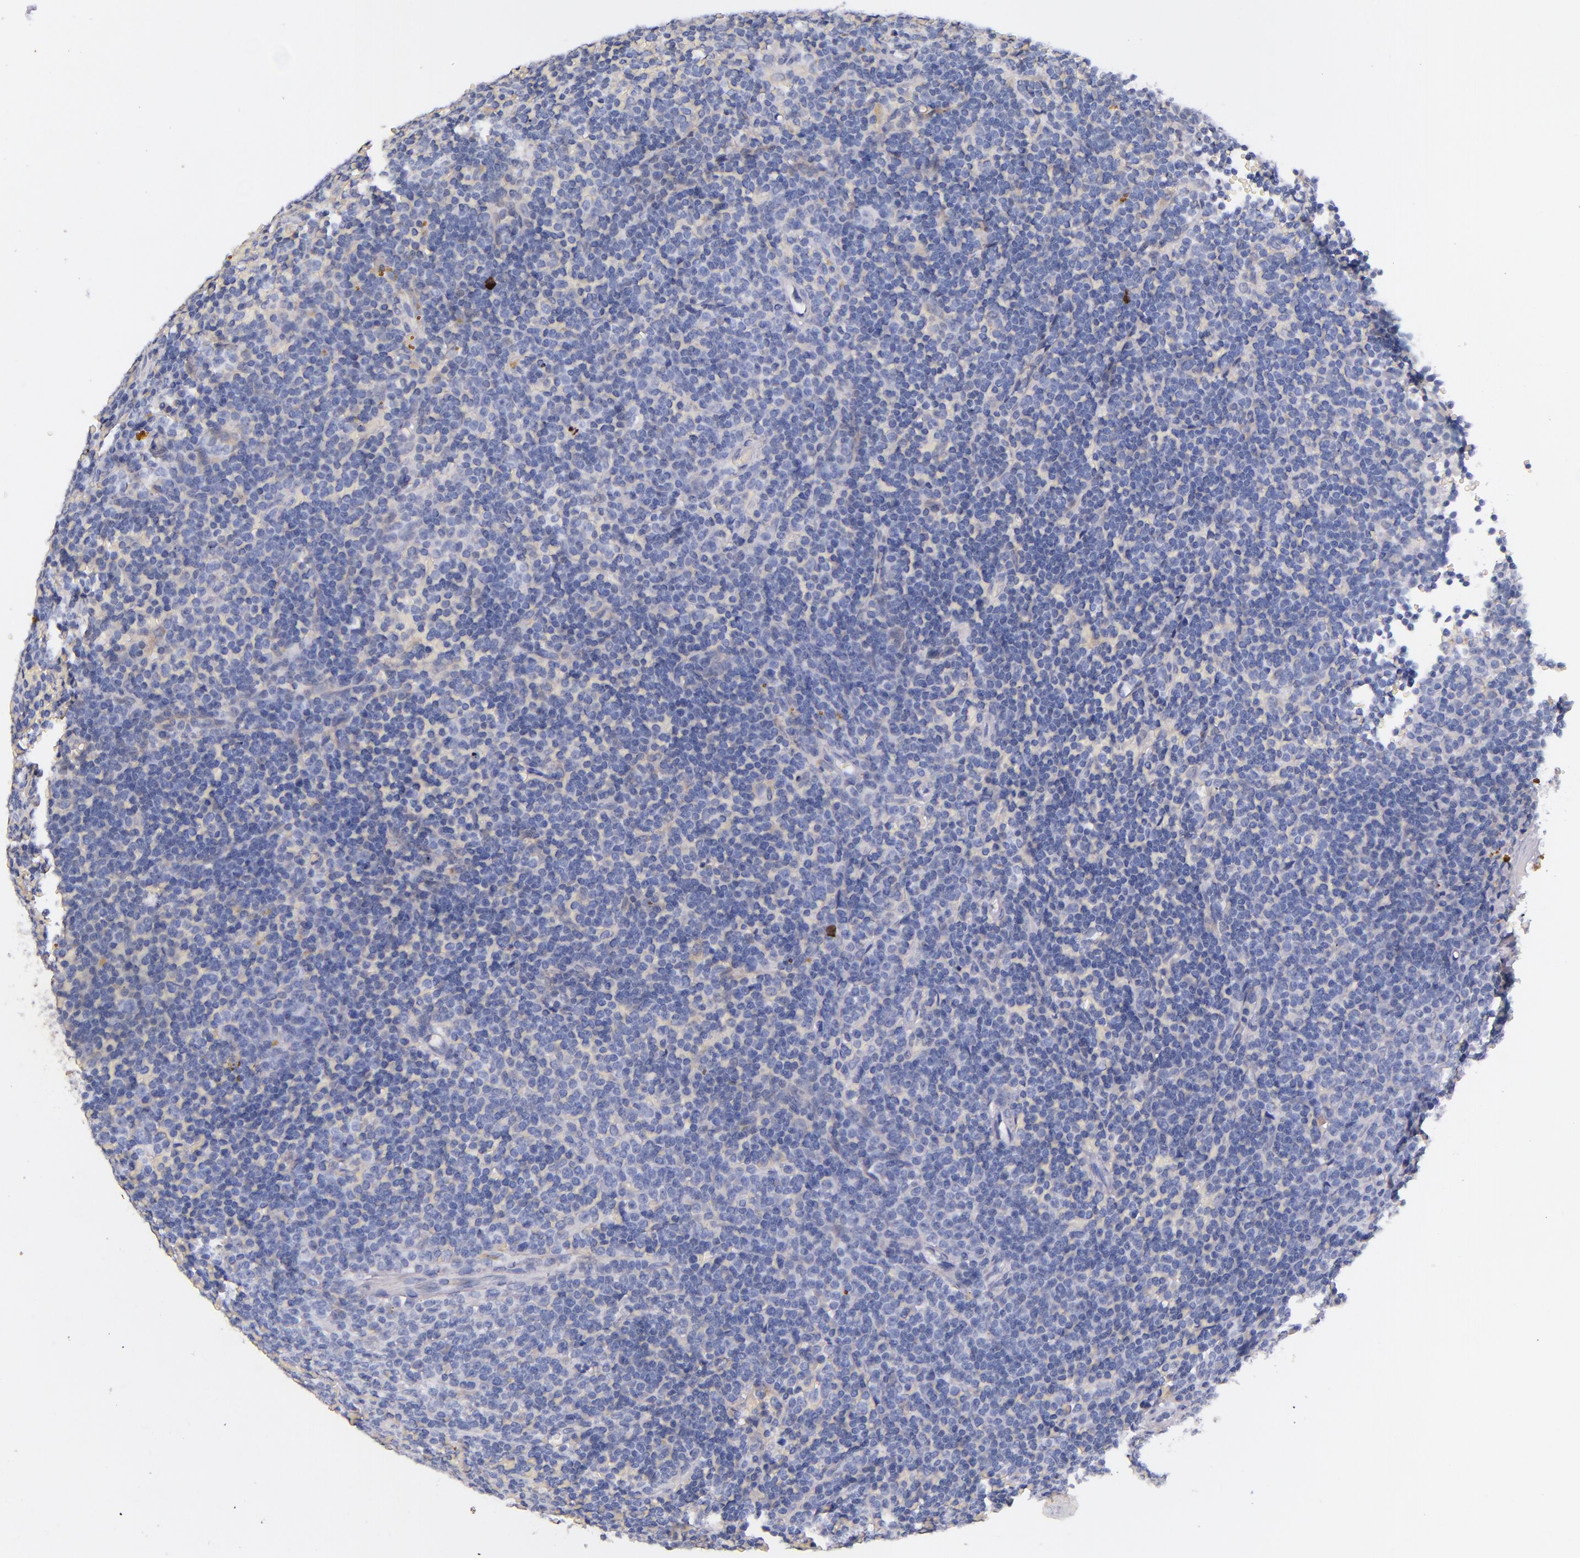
{"staining": {"intensity": "negative", "quantity": "none", "location": "none"}, "tissue": "lymphoma", "cell_type": "Tumor cells", "image_type": "cancer", "snomed": [{"axis": "morphology", "description": "Malignant lymphoma, non-Hodgkin's type, Low grade"}, {"axis": "topography", "description": "Spleen"}], "caption": "This micrograph is of lymphoma stained with IHC to label a protein in brown with the nuclei are counter-stained blue. There is no staining in tumor cells.", "gene": "KNG1", "patient": {"sex": "male", "age": 80}}